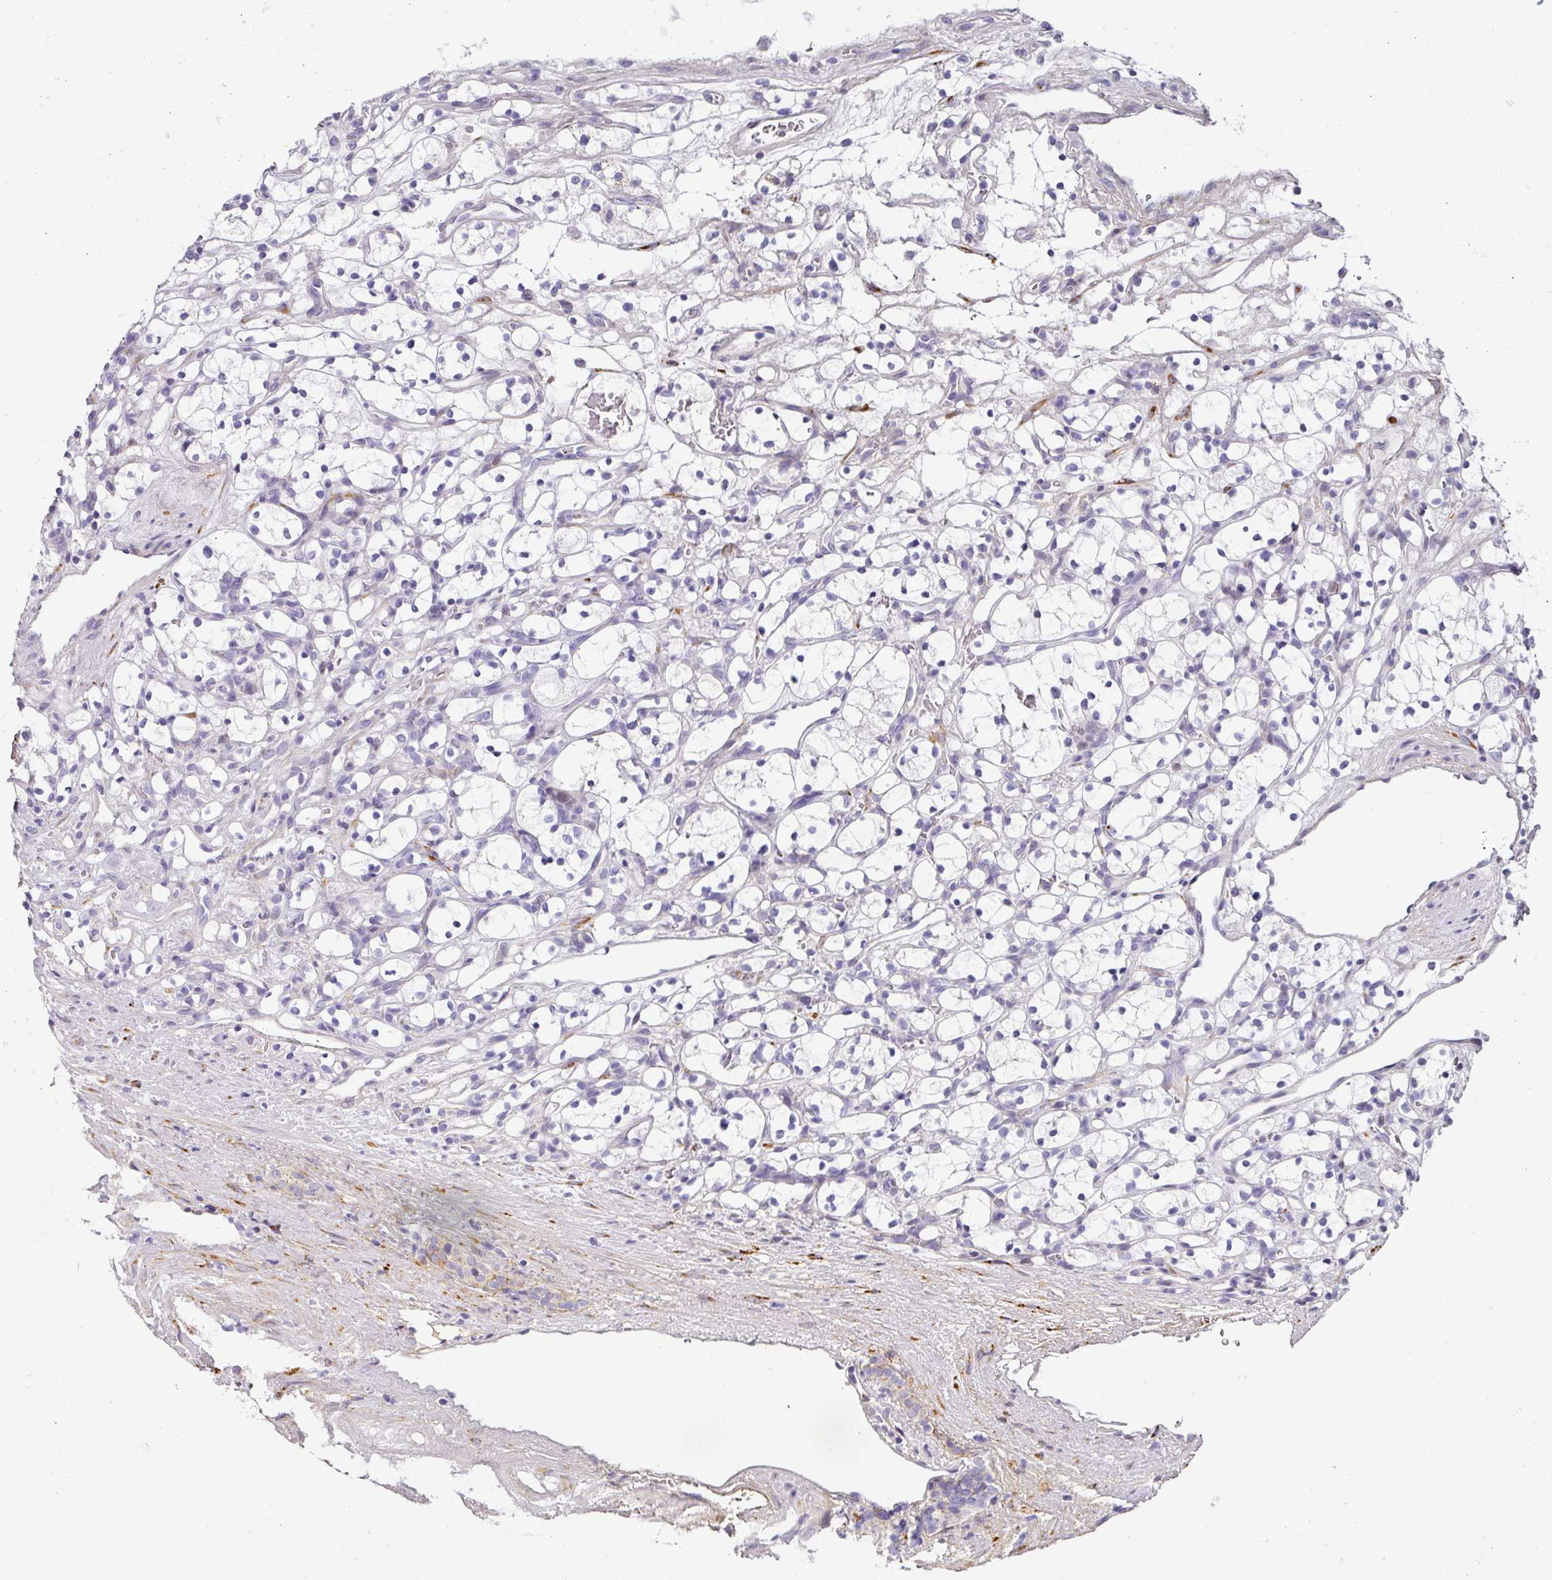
{"staining": {"intensity": "negative", "quantity": "none", "location": "none"}, "tissue": "renal cancer", "cell_type": "Tumor cells", "image_type": "cancer", "snomed": [{"axis": "morphology", "description": "Adenocarcinoma, NOS"}, {"axis": "topography", "description": "Kidney"}], "caption": "IHC histopathology image of neoplastic tissue: human renal cancer (adenocarcinoma) stained with DAB (3,3'-diaminobenzidine) demonstrates no significant protein staining in tumor cells. The staining was performed using DAB to visualize the protein expression in brown, while the nuclei were stained in blue with hematoxylin (Magnification: 20x).", "gene": "ANKRD29", "patient": {"sex": "female", "age": 69}}